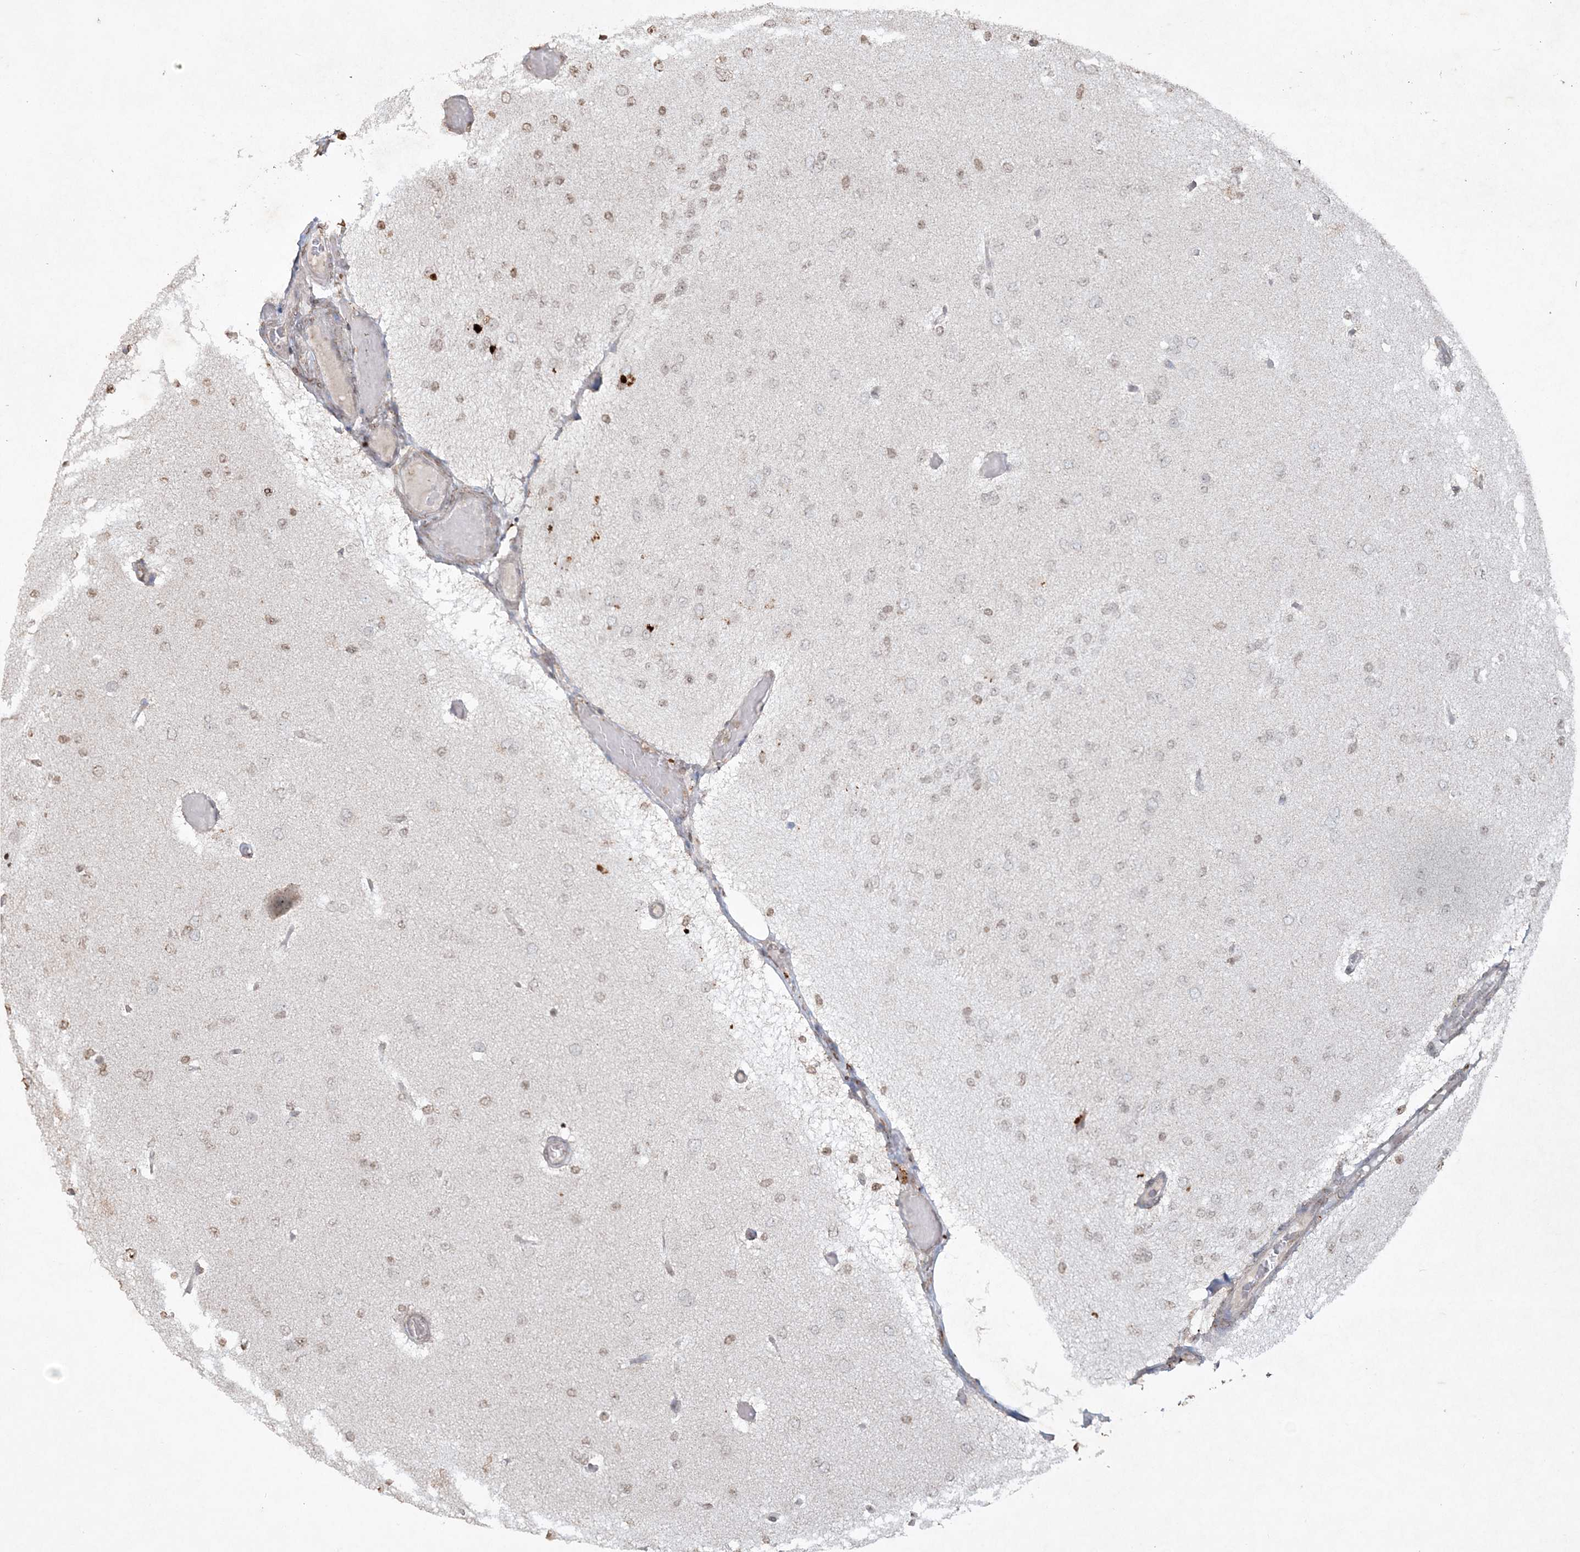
{"staining": {"intensity": "weak", "quantity": "<25%", "location": "cytoplasmic/membranous"}, "tissue": "glioma", "cell_type": "Tumor cells", "image_type": "cancer", "snomed": [{"axis": "morphology", "description": "Glioma, malignant, Low grade"}, {"axis": "topography", "description": "Brain"}], "caption": "Malignant glioma (low-grade) was stained to show a protein in brown. There is no significant expression in tumor cells. The staining is performed using DAB brown chromogen with nuclei counter-stained in using hematoxylin.", "gene": "TTC7A", "patient": {"sex": "female", "age": 22}}